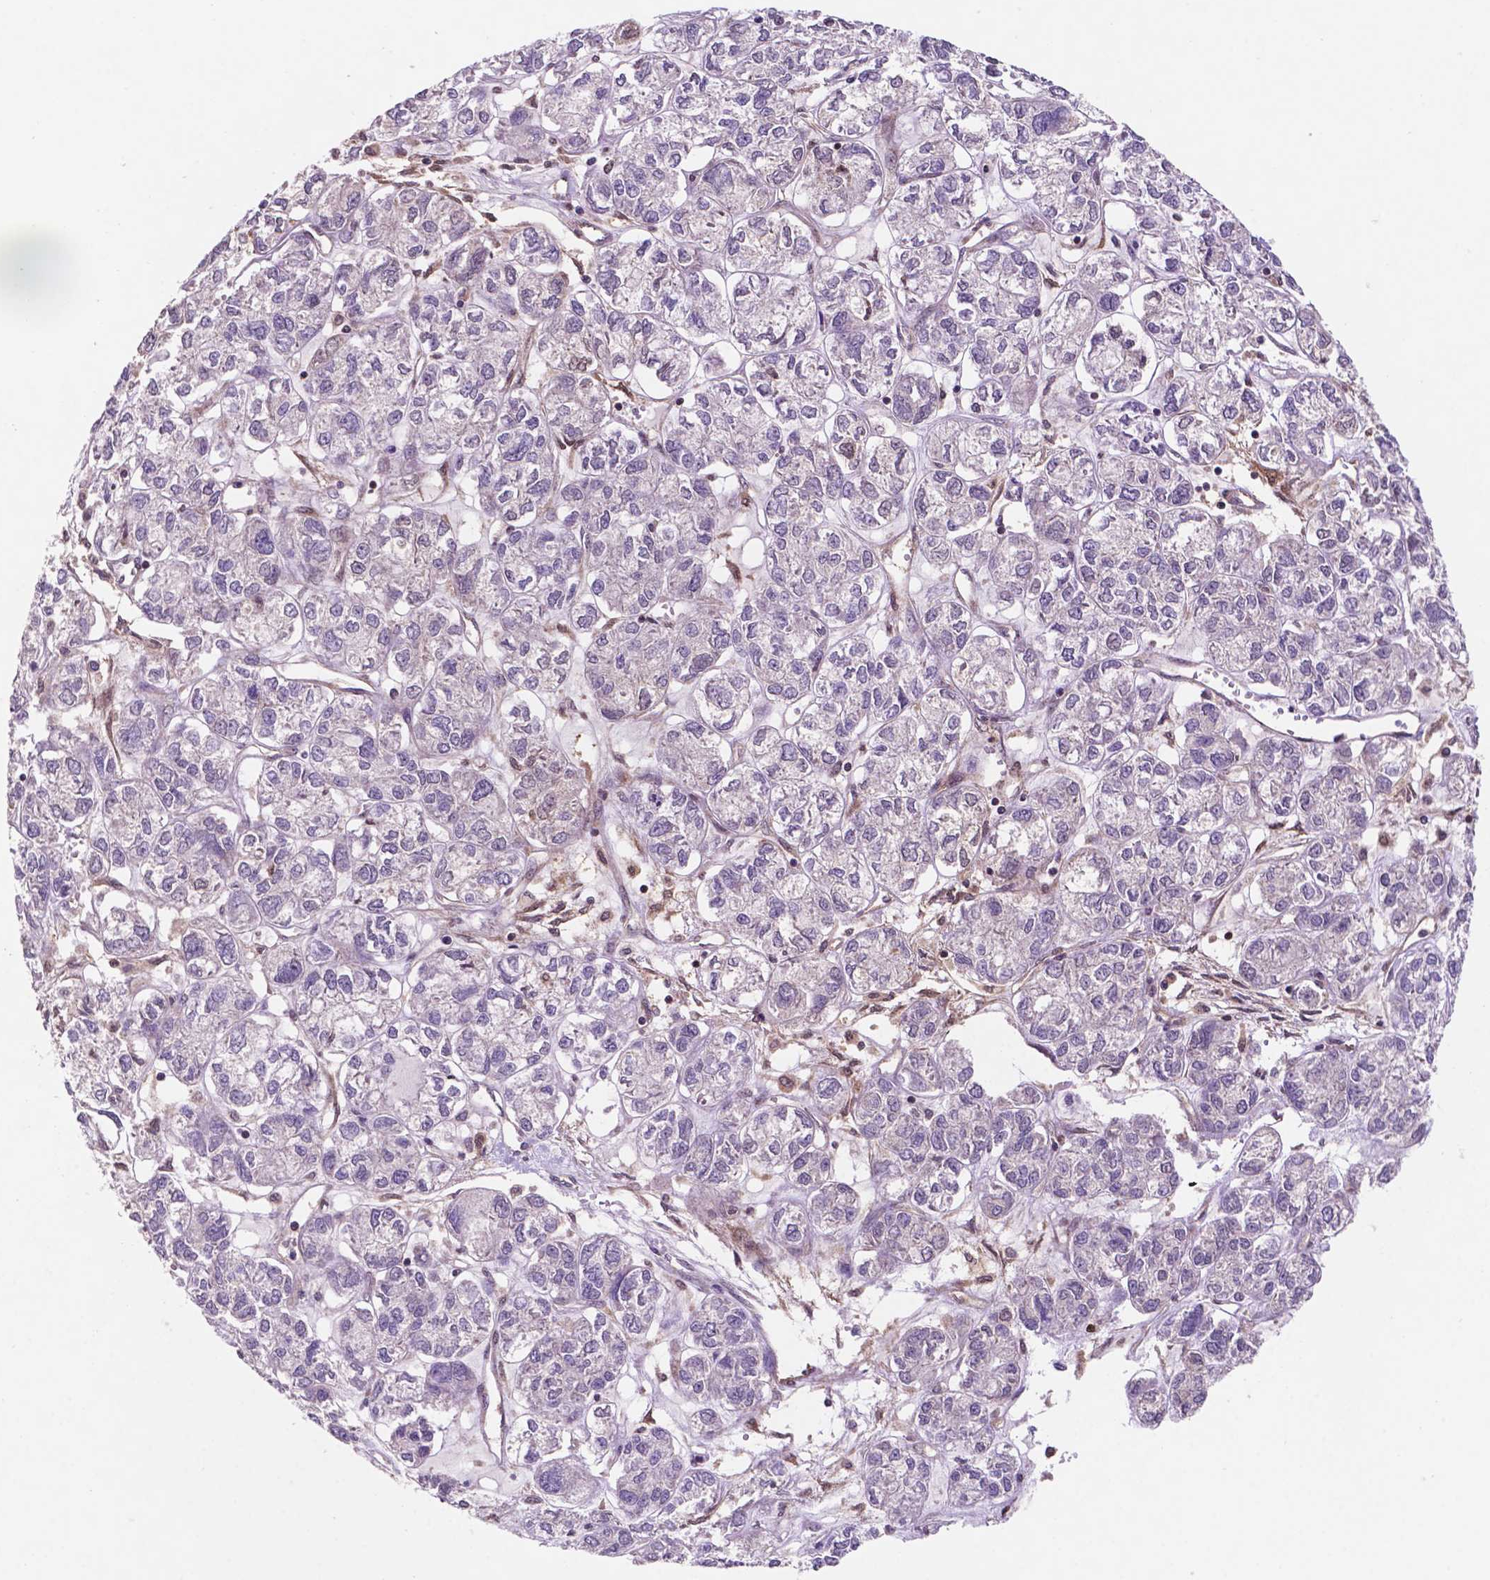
{"staining": {"intensity": "negative", "quantity": "none", "location": "none"}, "tissue": "ovarian cancer", "cell_type": "Tumor cells", "image_type": "cancer", "snomed": [{"axis": "morphology", "description": "Carcinoma, endometroid"}, {"axis": "topography", "description": "Ovary"}], "caption": "Tumor cells show no significant protein positivity in ovarian cancer. The staining was performed using DAB (3,3'-diaminobenzidine) to visualize the protein expression in brown, while the nuclei were stained in blue with hematoxylin (Magnification: 20x).", "gene": "UBE2L6", "patient": {"sex": "female", "age": 64}}